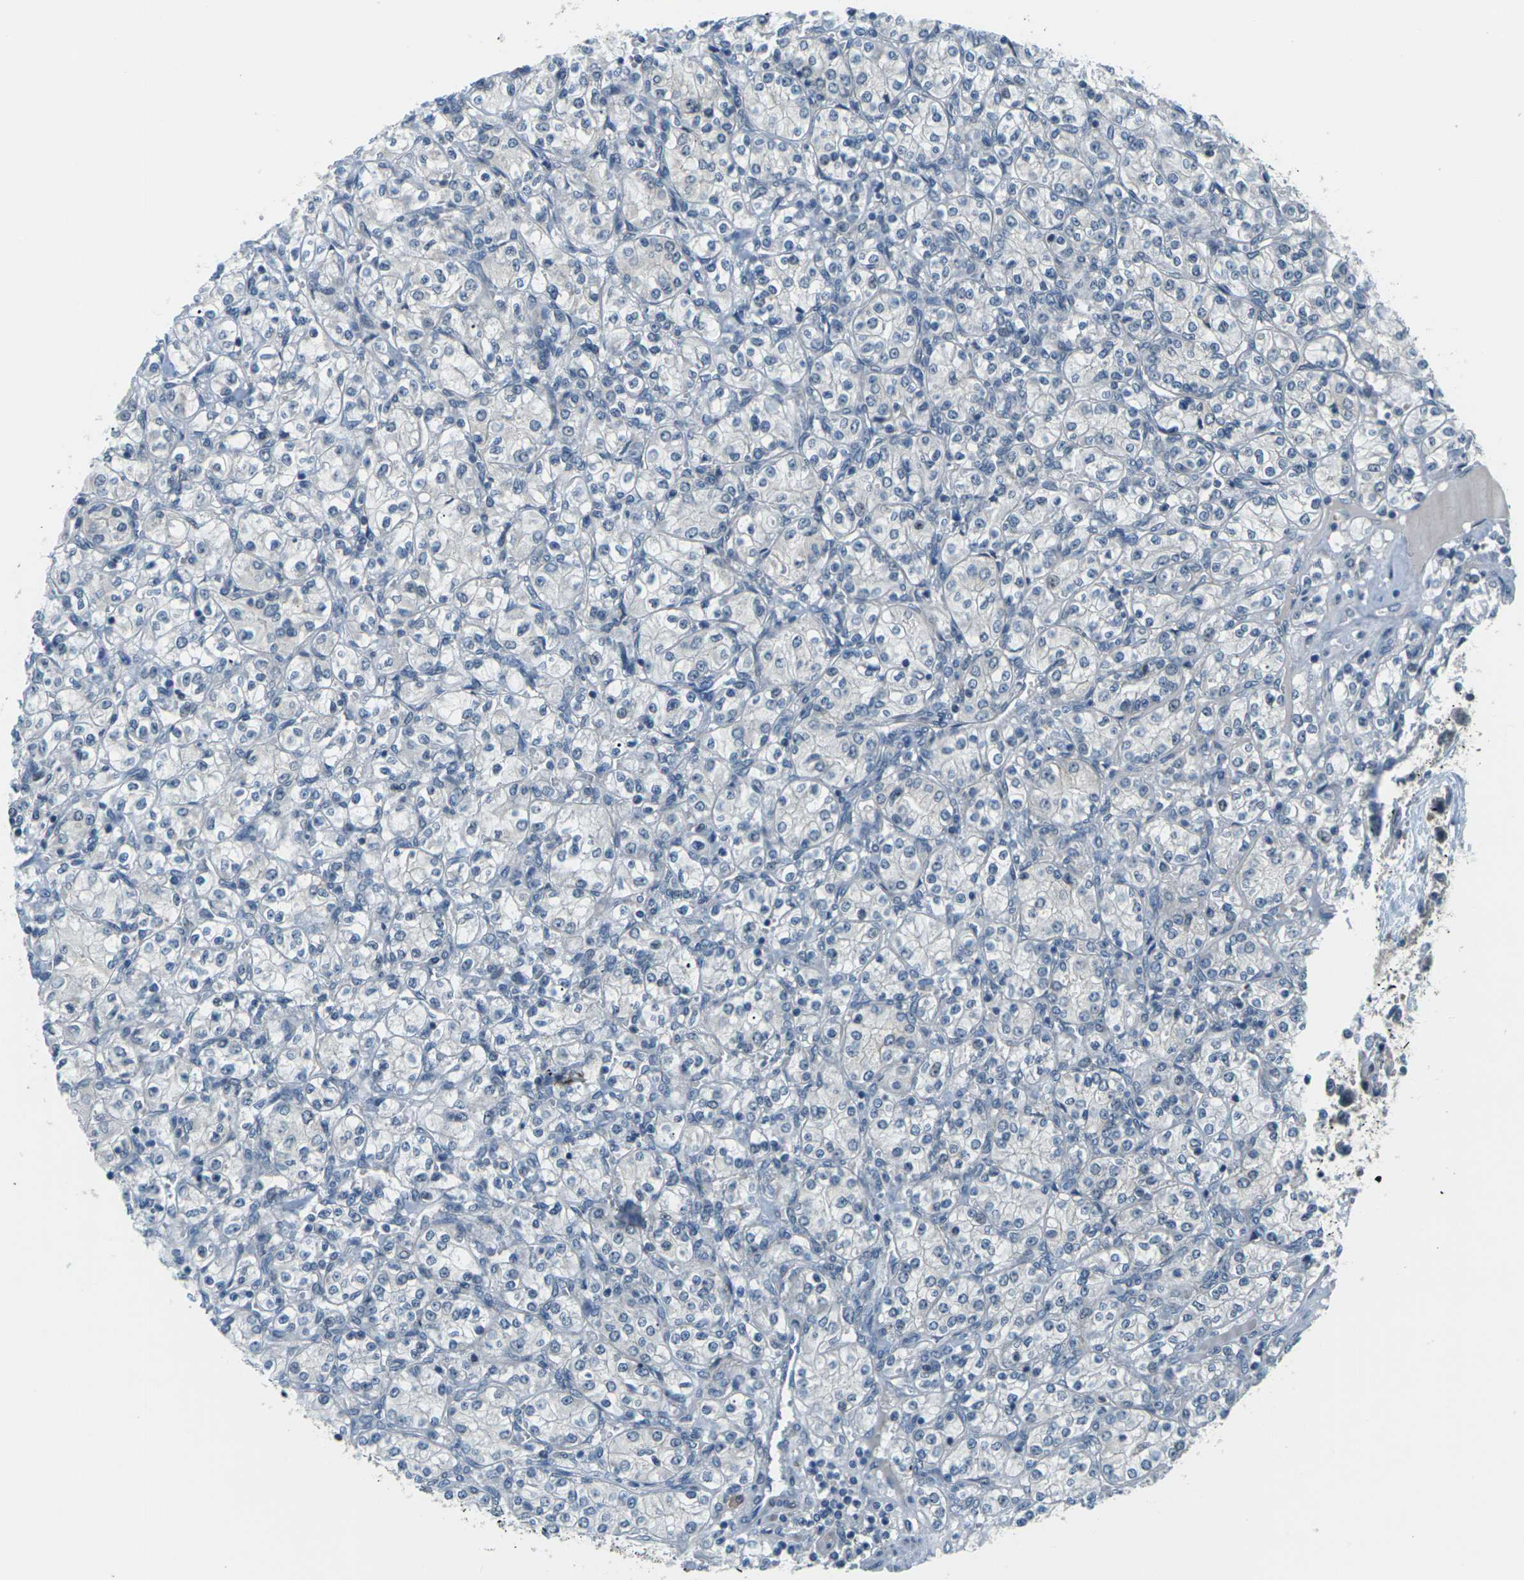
{"staining": {"intensity": "negative", "quantity": "none", "location": "none"}, "tissue": "renal cancer", "cell_type": "Tumor cells", "image_type": "cancer", "snomed": [{"axis": "morphology", "description": "Adenocarcinoma, NOS"}, {"axis": "topography", "description": "Kidney"}], "caption": "There is no significant expression in tumor cells of renal cancer (adenocarcinoma). Brightfield microscopy of immunohistochemistry (IHC) stained with DAB (3,3'-diaminobenzidine) (brown) and hematoxylin (blue), captured at high magnification.", "gene": "SLC13A3", "patient": {"sex": "male", "age": 77}}